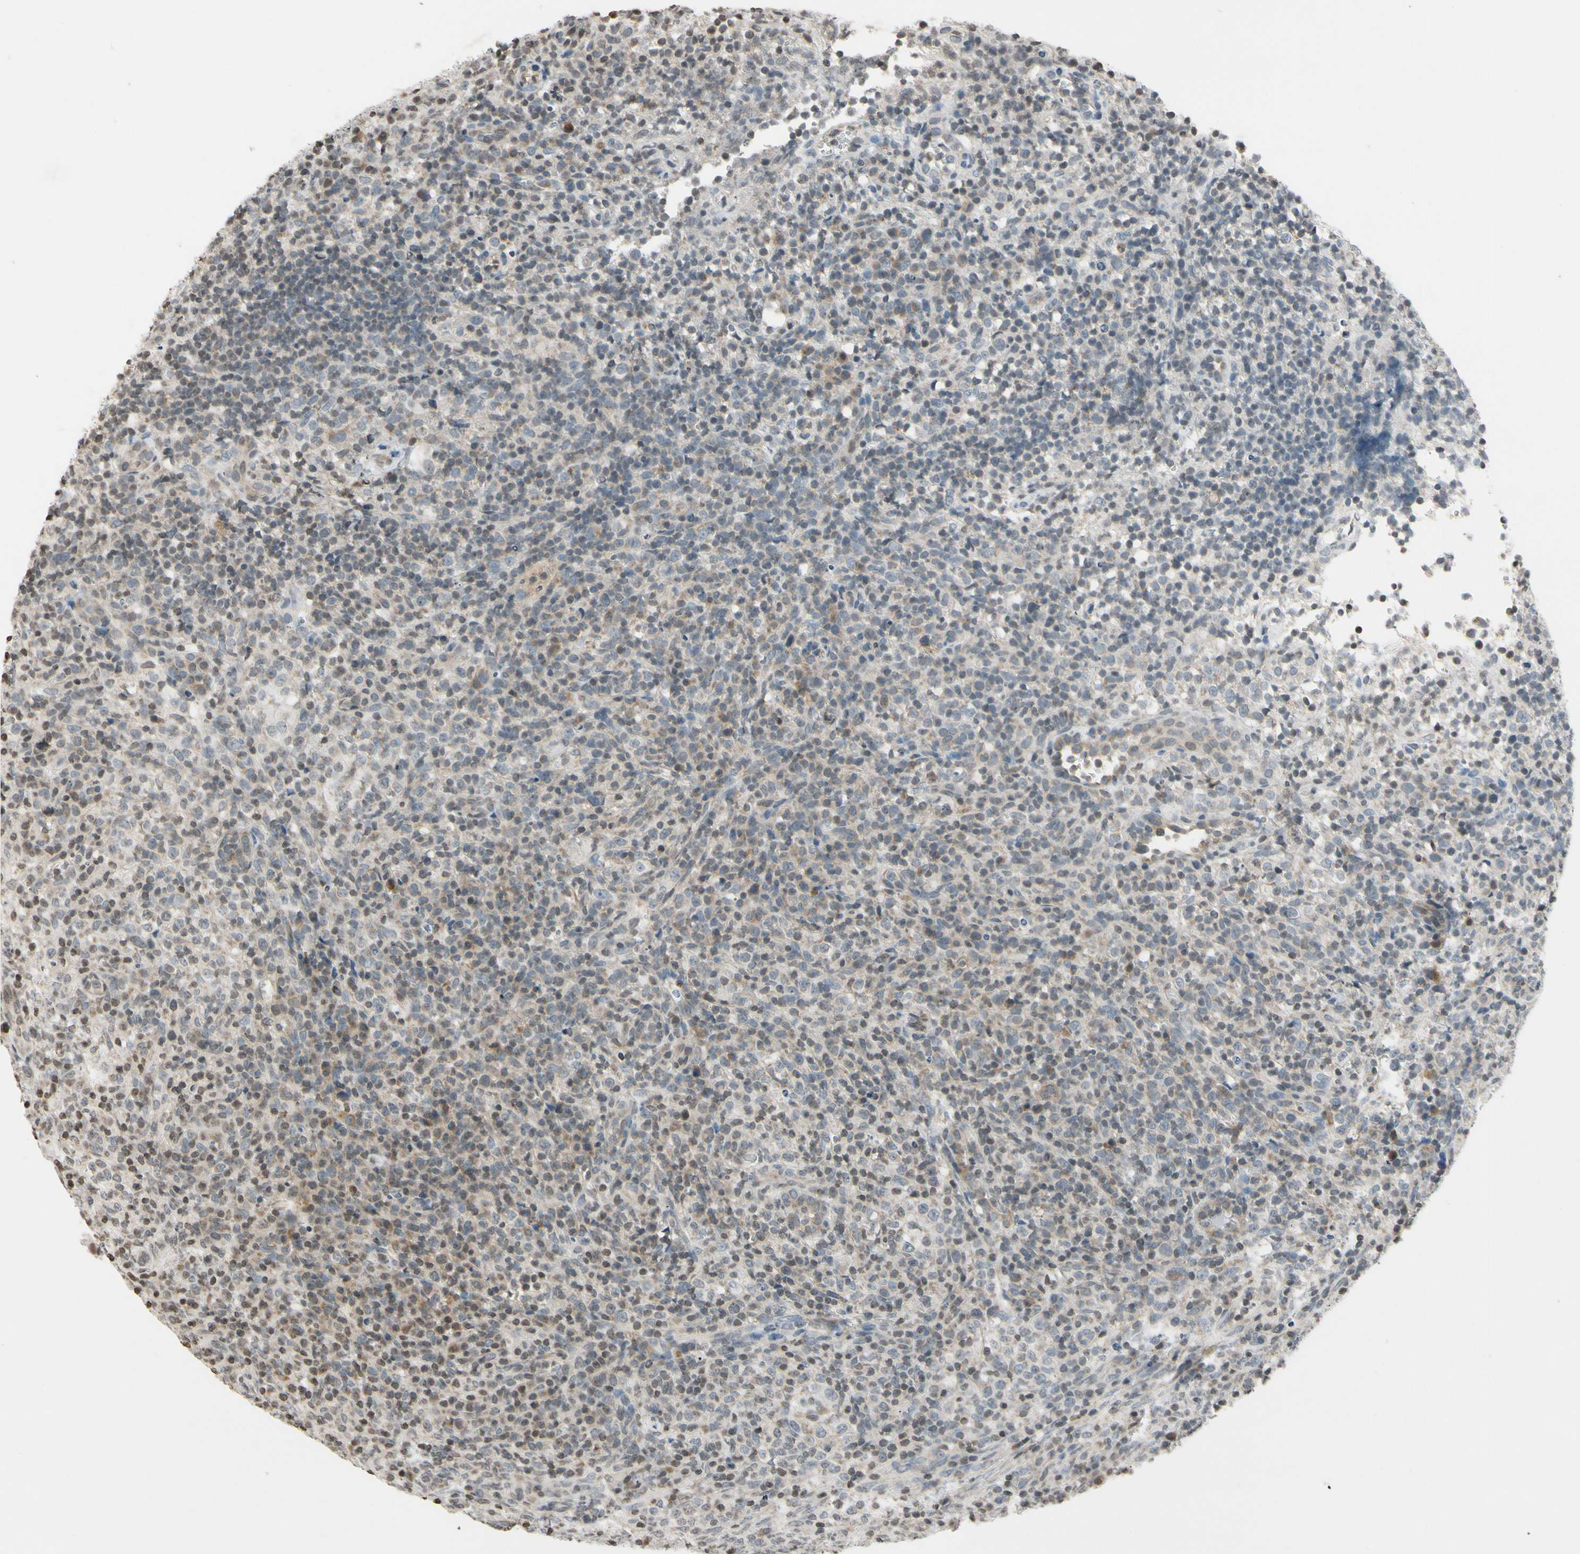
{"staining": {"intensity": "negative", "quantity": "none", "location": "none"}, "tissue": "lymphoma", "cell_type": "Tumor cells", "image_type": "cancer", "snomed": [{"axis": "morphology", "description": "Malignant lymphoma, non-Hodgkin's type, High grade"}, {"axis": "topography", "description": "Lymph node"}], "caption": "This is an IHC histopathology image of high-grade malignant lymphoma, non-Hodgkin's type. There is no positivity in tumor cells.", "gene": "CLDN11", "patient": {"sex": "female", "age": 76}}